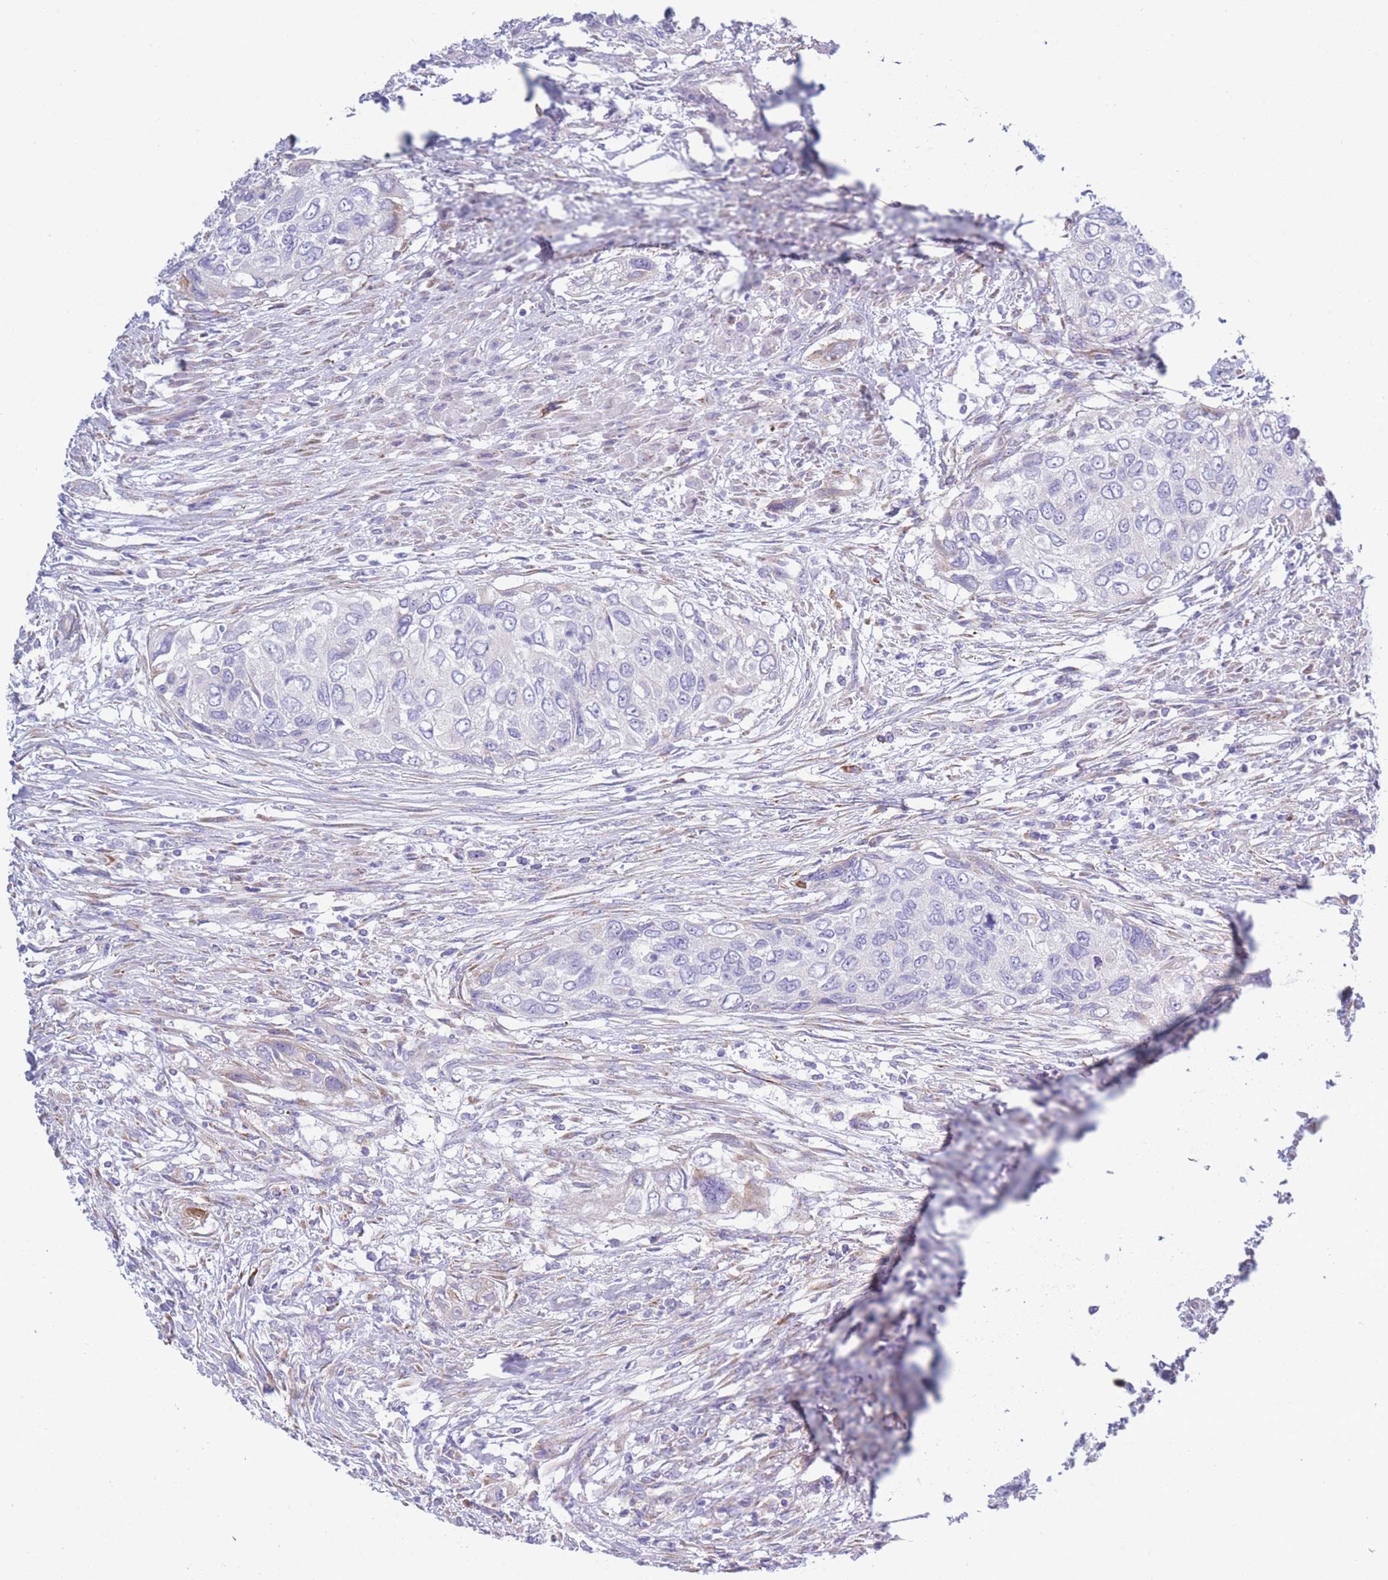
{"staining": {"intensity": "negative", "quantity": "none", "location": "none"}, "tissue": "urothelial cancer", "cell_type": "Tumor cells", "image_type": "cancer", "snomed": [{"axis": "morphology", "description": "Urothelial carcinoma, High grade"}, {"axis": "topography", "description": "Urinary bladder"}], "caption": "Immunohistochemistry (IHC) photomicrograph of human urothelial carcinoma (high-grade) stained for a protein (brown), which displays no expression in tumor cells.", "gene": "XKR8", "patient": {"sex": "female", "age": 60}}